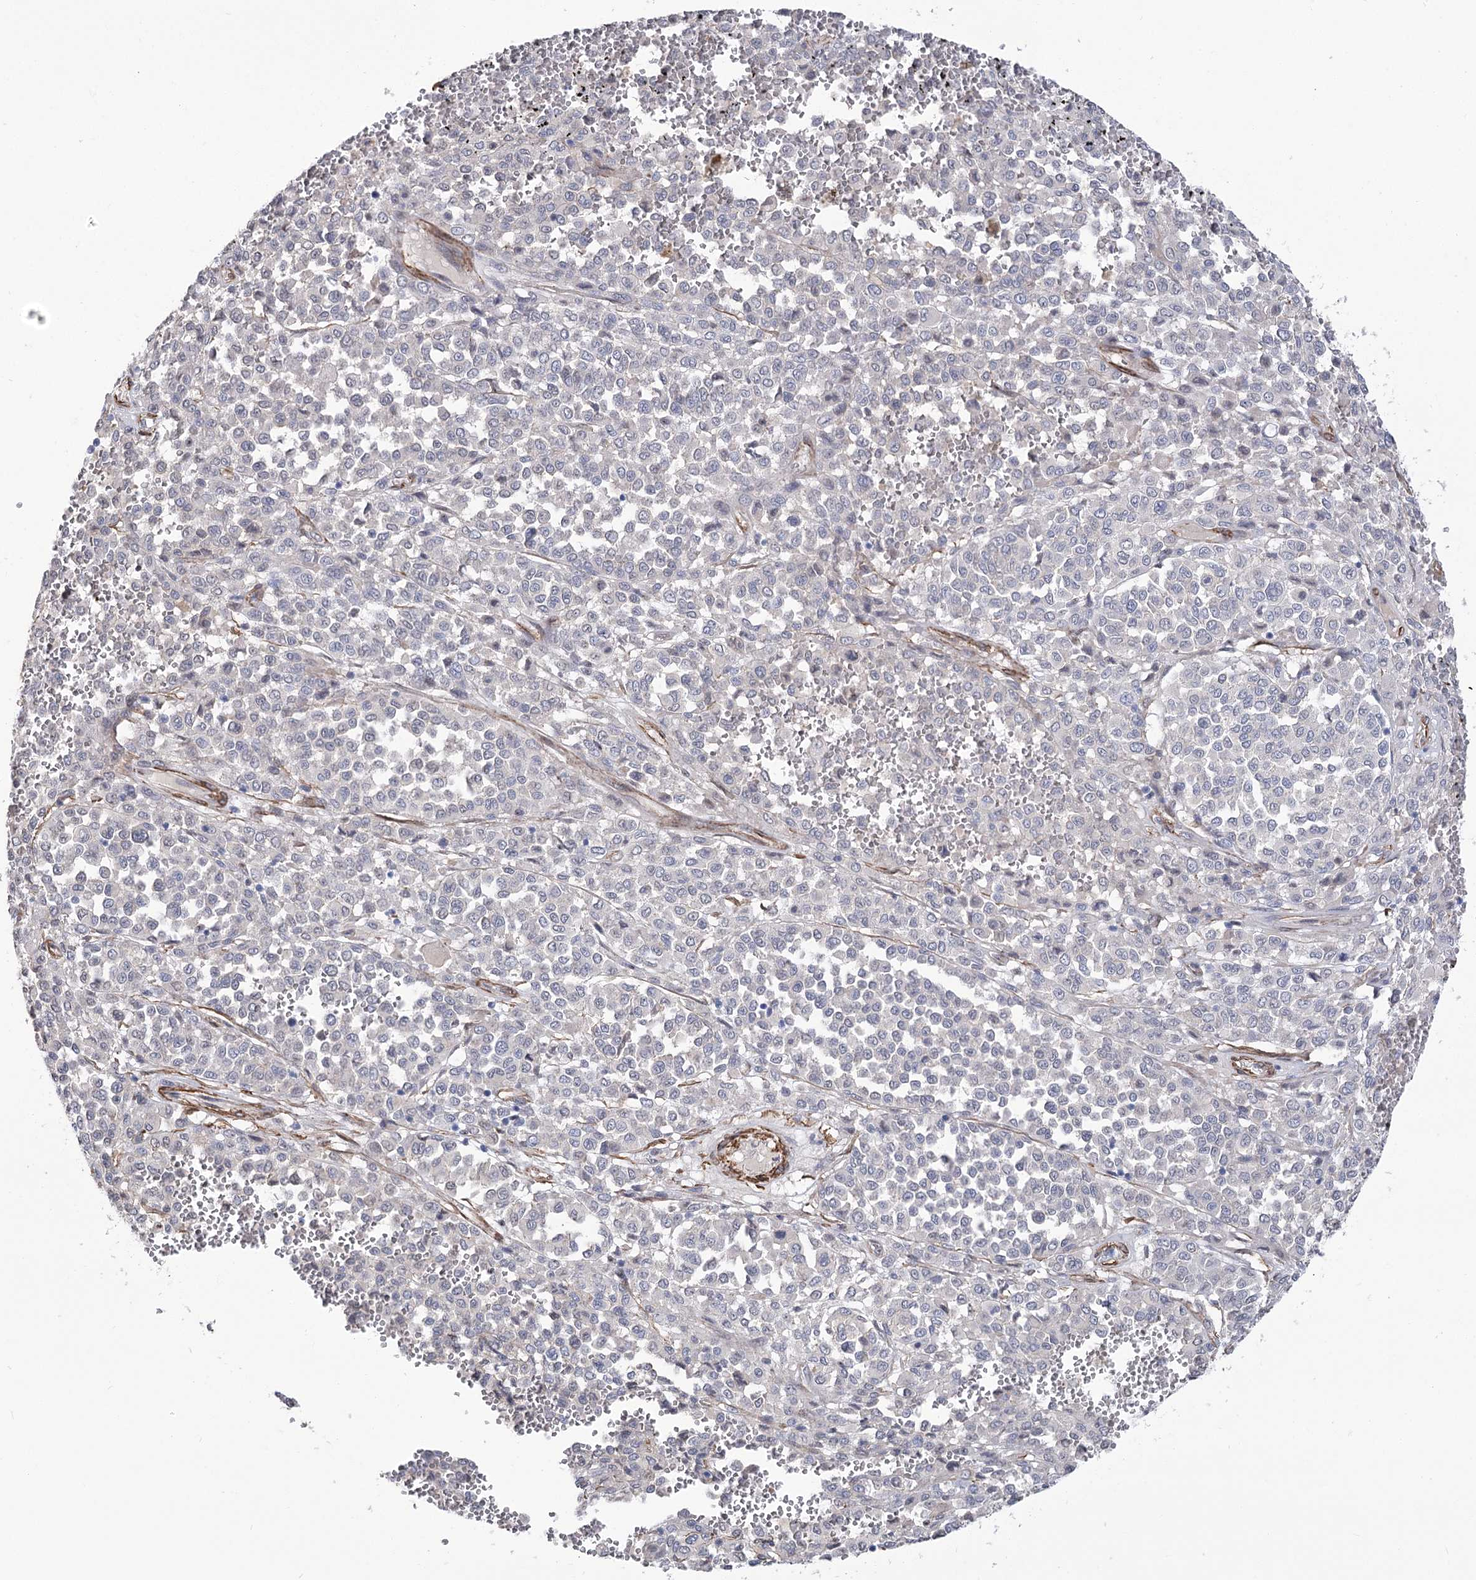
{"staining": {"intensity": "negative", "quantity": "none", "location": "none"}, "tissue": "melanoma", "cell_type": "Tumor cells", "image_type": "cancer", "snomed": [{"axis": "morphology", "description": "Malignant melanoma, Metastatic site"}, {"axis": "topography", "description": "Pancreas"}], "caption": "A high-resolution micrograph shows immunohistochemistry (IHC) staining of melanoma, which reveals no significant expression in tumor cells.", "gene": "WASHC3", "patient": {"sex": "female", "age": 30}}